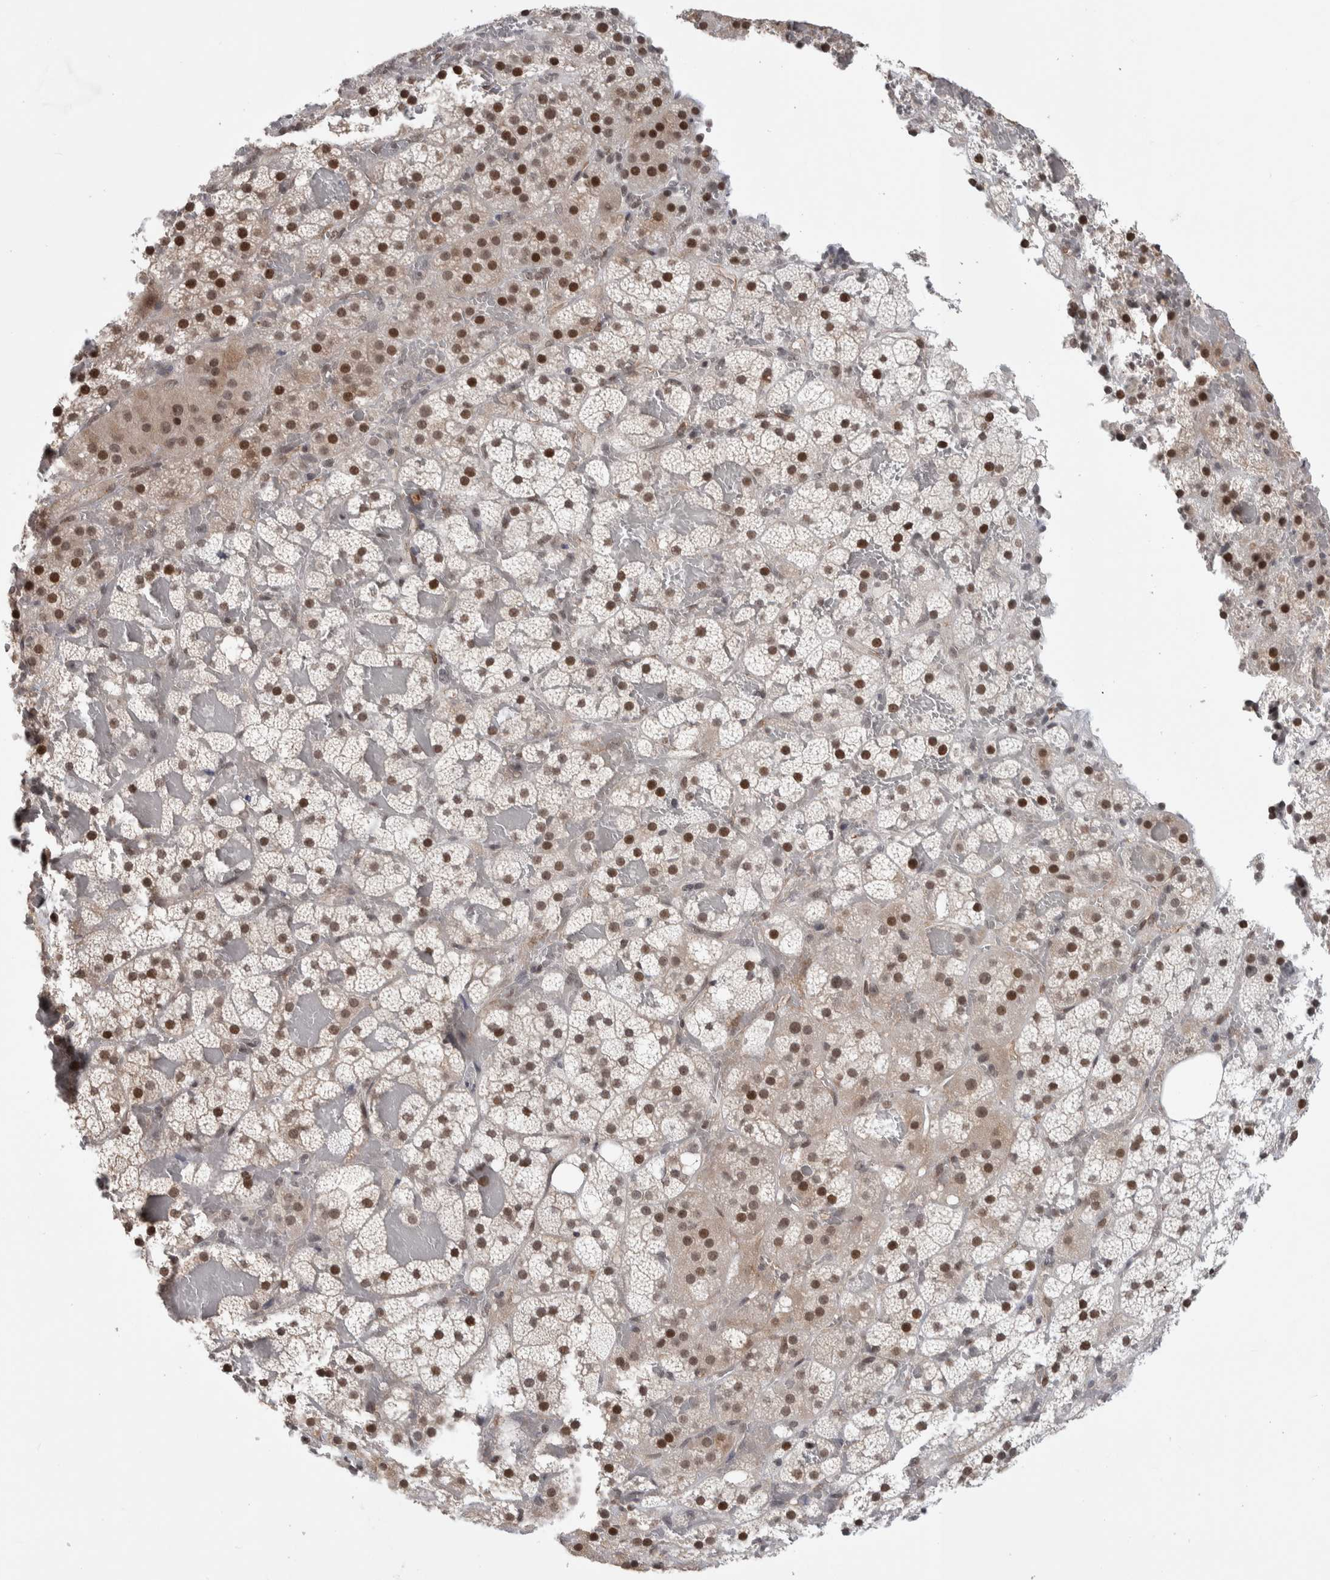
{"staining": {"intensity": "moderate", "quantity": ">75%", "location": "cytoplasmic/membranous,nuclear"}, "tissue": "adrenal gland", "cell_type": "Glandular cells", "image_type": "normal", "snomed": [{"axis": "morphology", "description": "Normal tissue, NOS"}, {"axis": "topography", "description": "Adrenal gland"}], "caption": "Immunohistochemical staining of benign adrenal gland displays medium levels of moderate cytoplasmic/membranous,nuclear positivity in approximately >75% of glandular cells.", "gene": "ZSCAN21", "patient": {"sex": "female", "age": 59}}